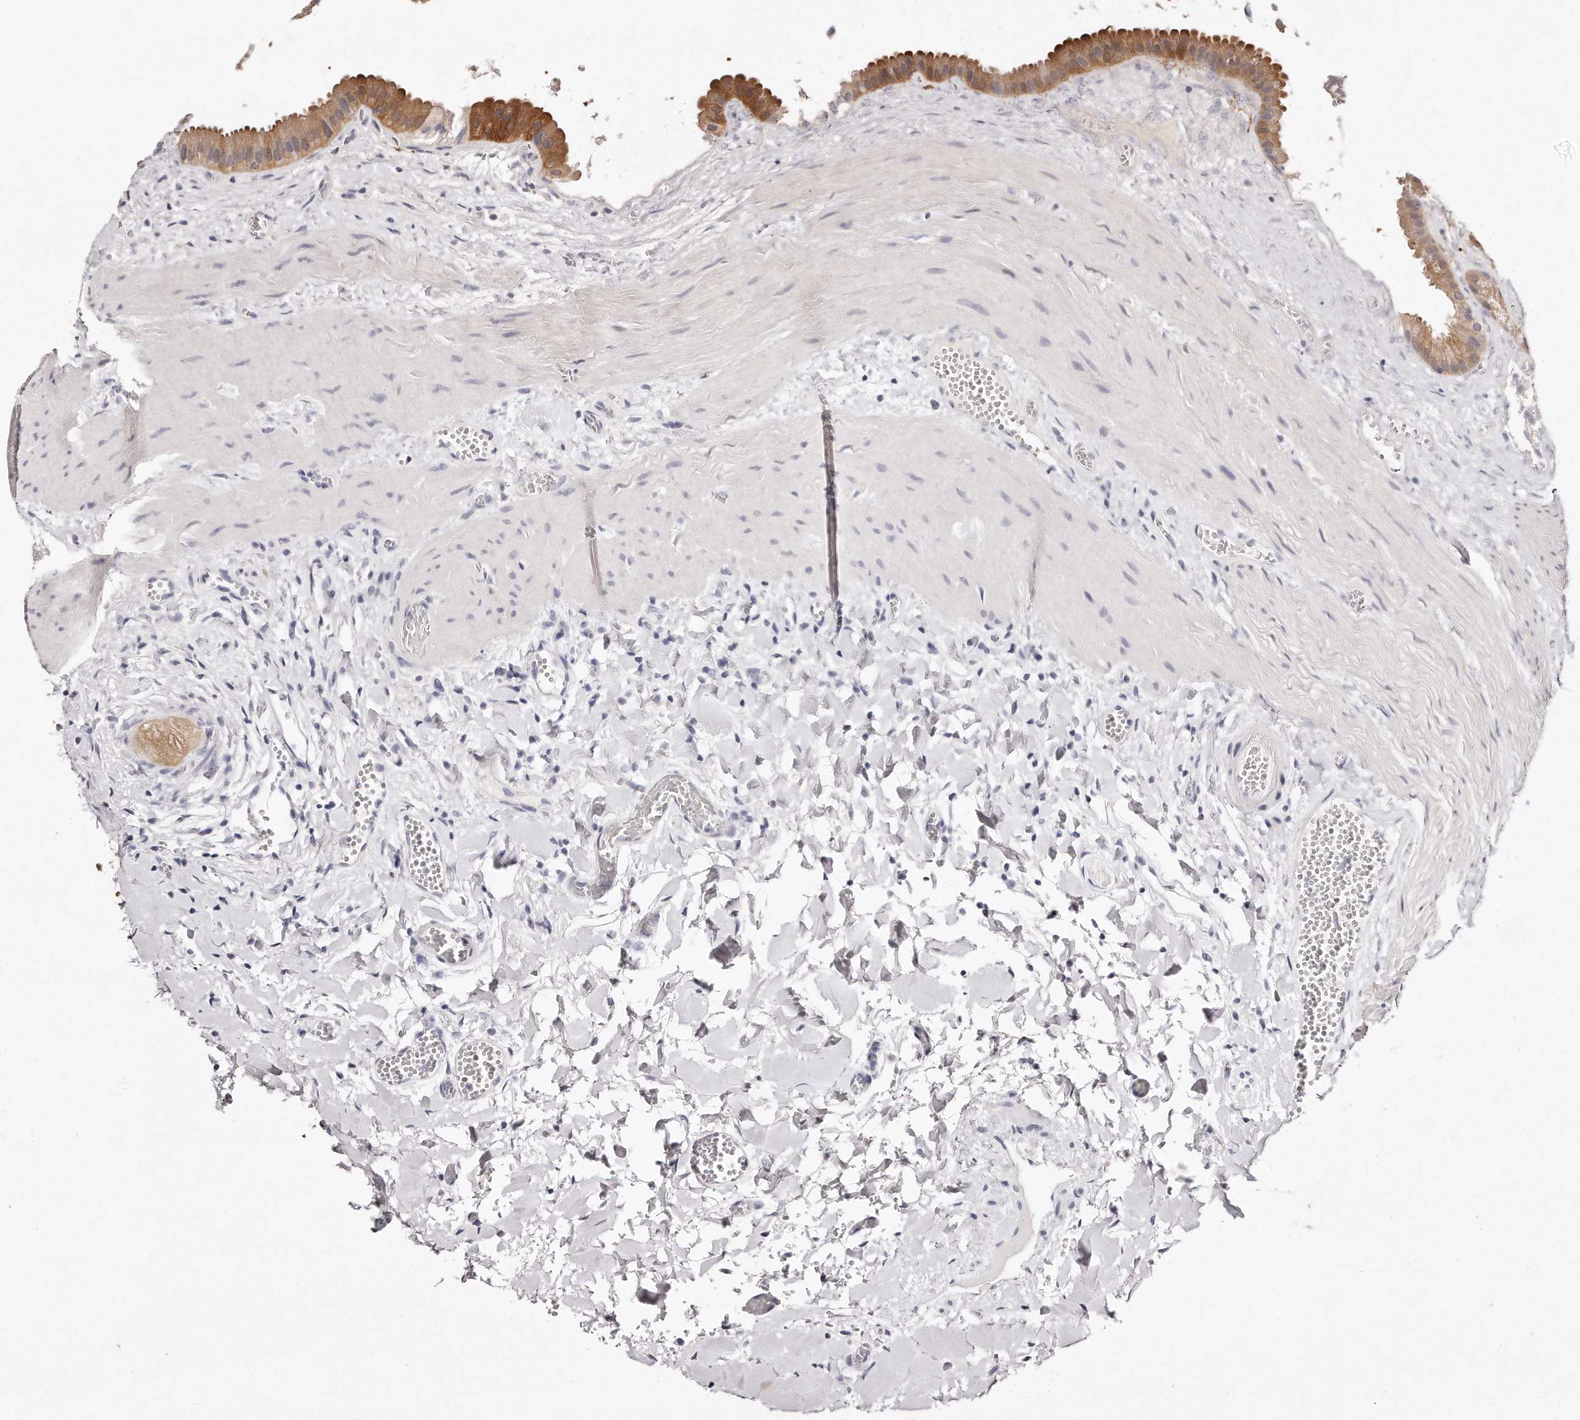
{"staining": {"intensity": "moderate", "quantity": ">75%", "location": "cytoplasmic/membranous"}, "tissue": "gallbladder", "cell_type": "Glandular cells", "image_type": "normal", "snomed": [{"axis": "morphology", "description": "Normal tissue, NOS"}, {"axis": "topography", "description": "Gallbladder"}], "caption": "Moderate cytoplasmic/membranous protein staining is present in approximately >75% of glandular cells in gallbladder. The staining was performed using DAB (3,3'-diaminobenzidine) to visualize the protein expression in brown, while the nuclei were stained in blue with hematoxylin (Magnification: 20x).", "gene": "GDA", "patient": {"sex": "male", "age": 55}}